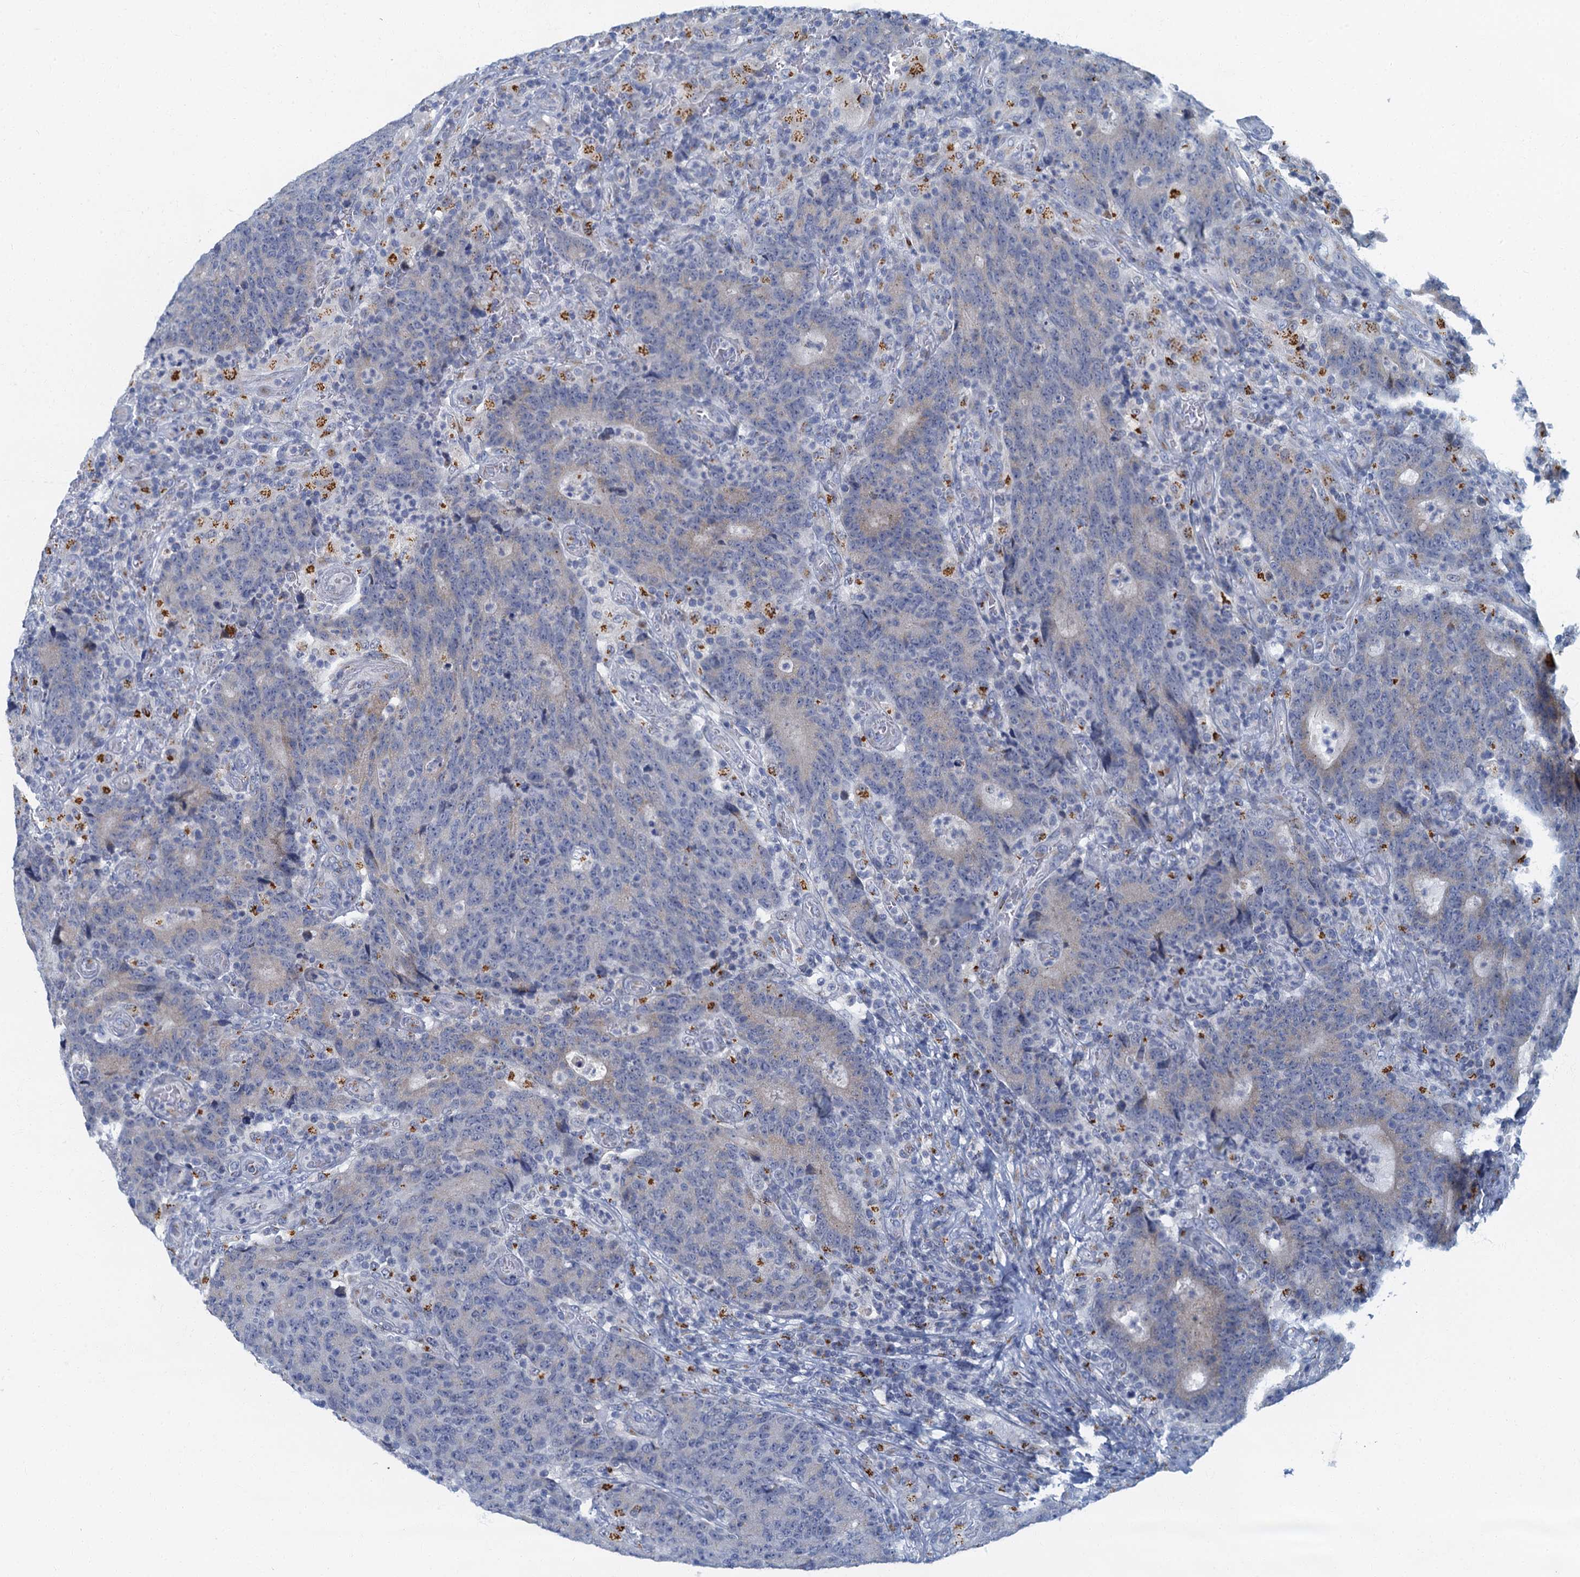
{"staining": {"intensity": "negative", "quantity": "none", "location": "none"}, "tissue": "colorectal cancer", "cell_type": "Tumor cells", "image_type": "cancer", "snomed": [{"axis": "morphology", "description": "Adenocarcinoma, NOS"}, {"axis": "topography", "description": "Colon"}], "caption": "Micrograph shows no significant protein positivity in tumor cells of colorectal cancer.", "gene": "LYPD3", "patient": {"sex": "female", "age": 75}}